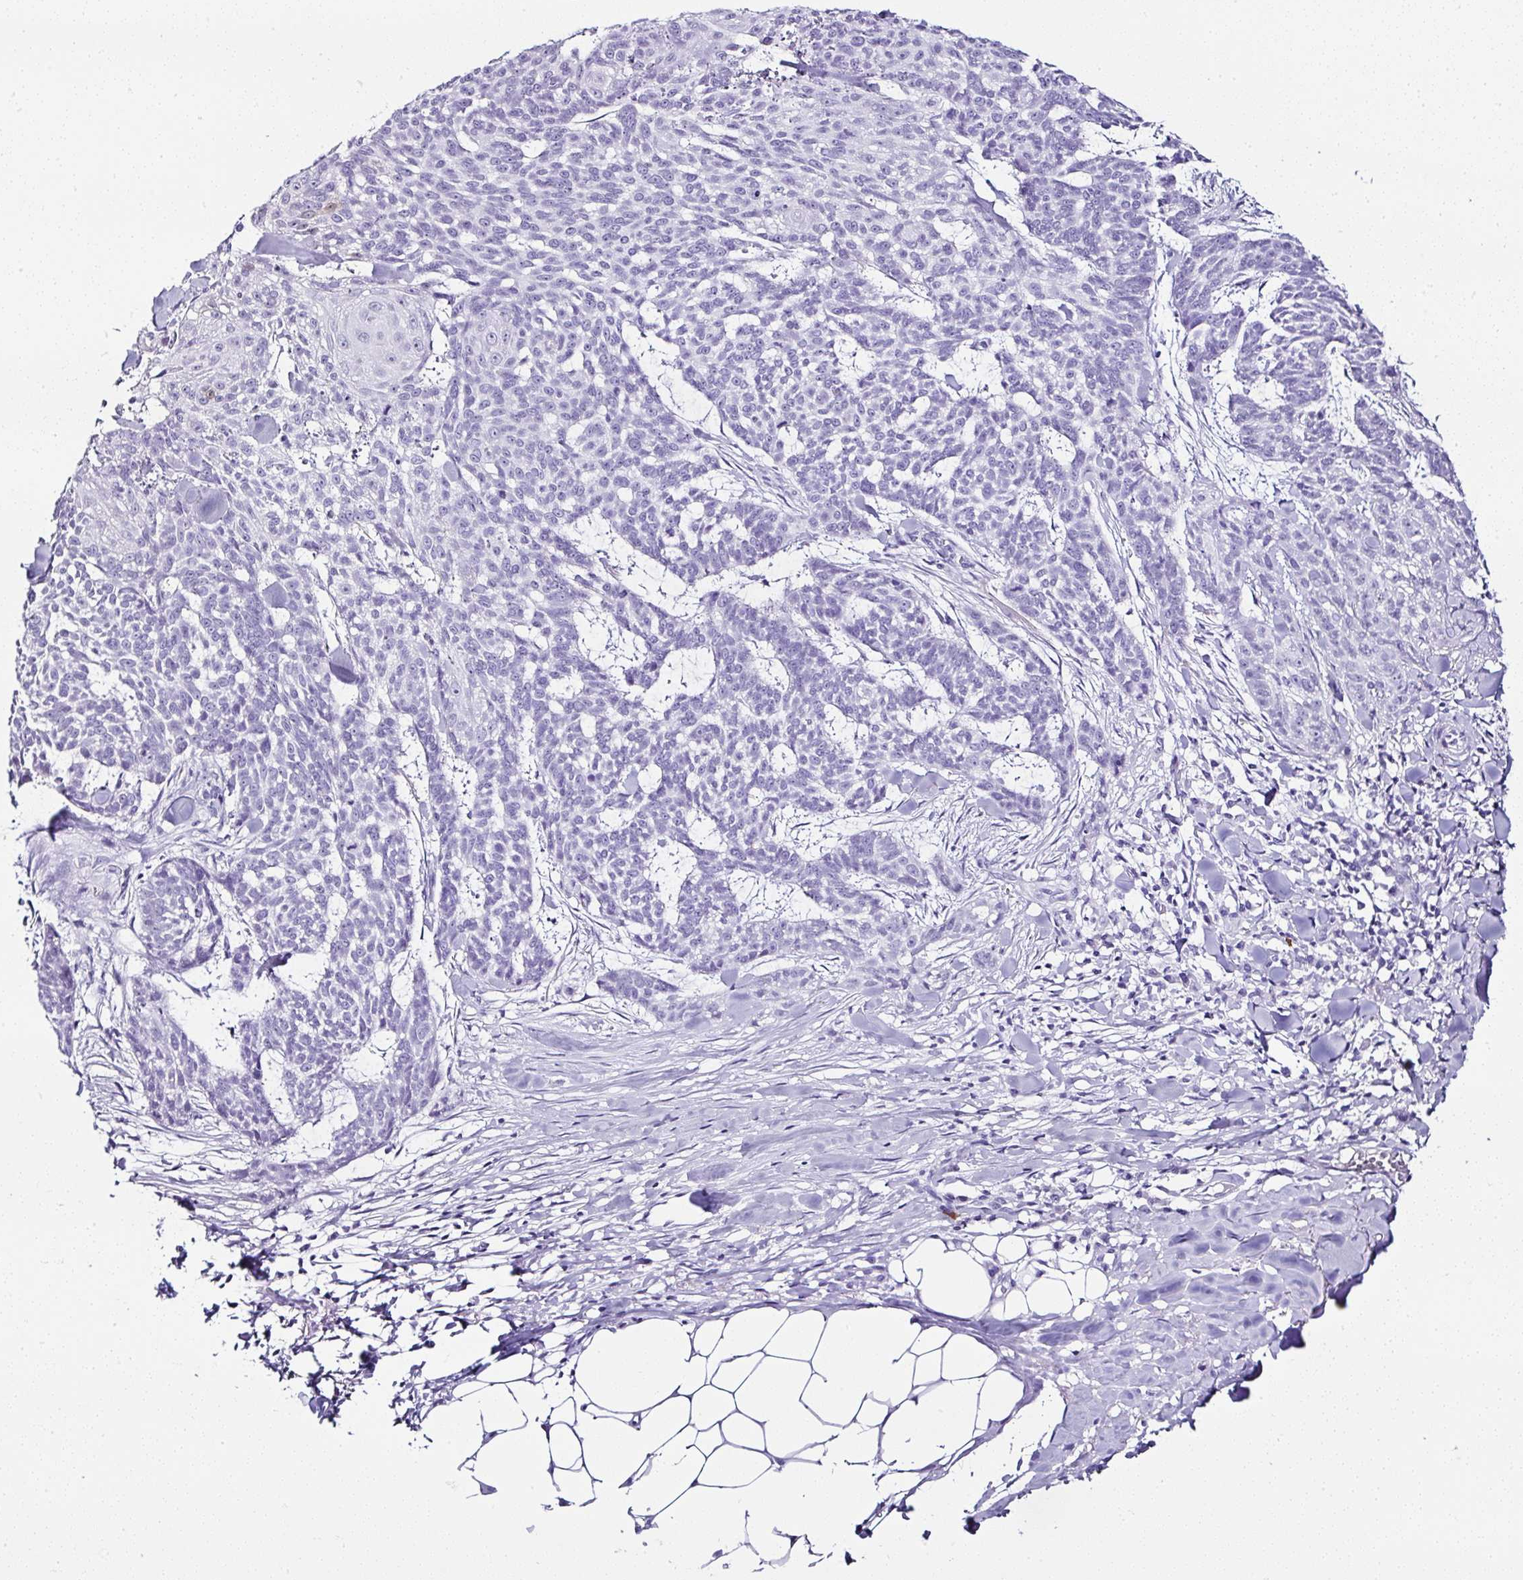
{"staining": {"intensity": "negative", "quantity": "none", "location": "none"}, "tissue": "skin cancer", "cell_type": "Tumor cells", "image_type": "cancer", "snomed": [{"axis": "morphology", "description": "Basal cell carcinoma"}, {"axis": "topography", "description": "Skin"}], "caption": "DAB immunohistochemical staining of human skin cancer reveals no significant positivity in tumor cells.", "gene": "SERPINB3", "patient": {"sex": "female", "age": 93}}